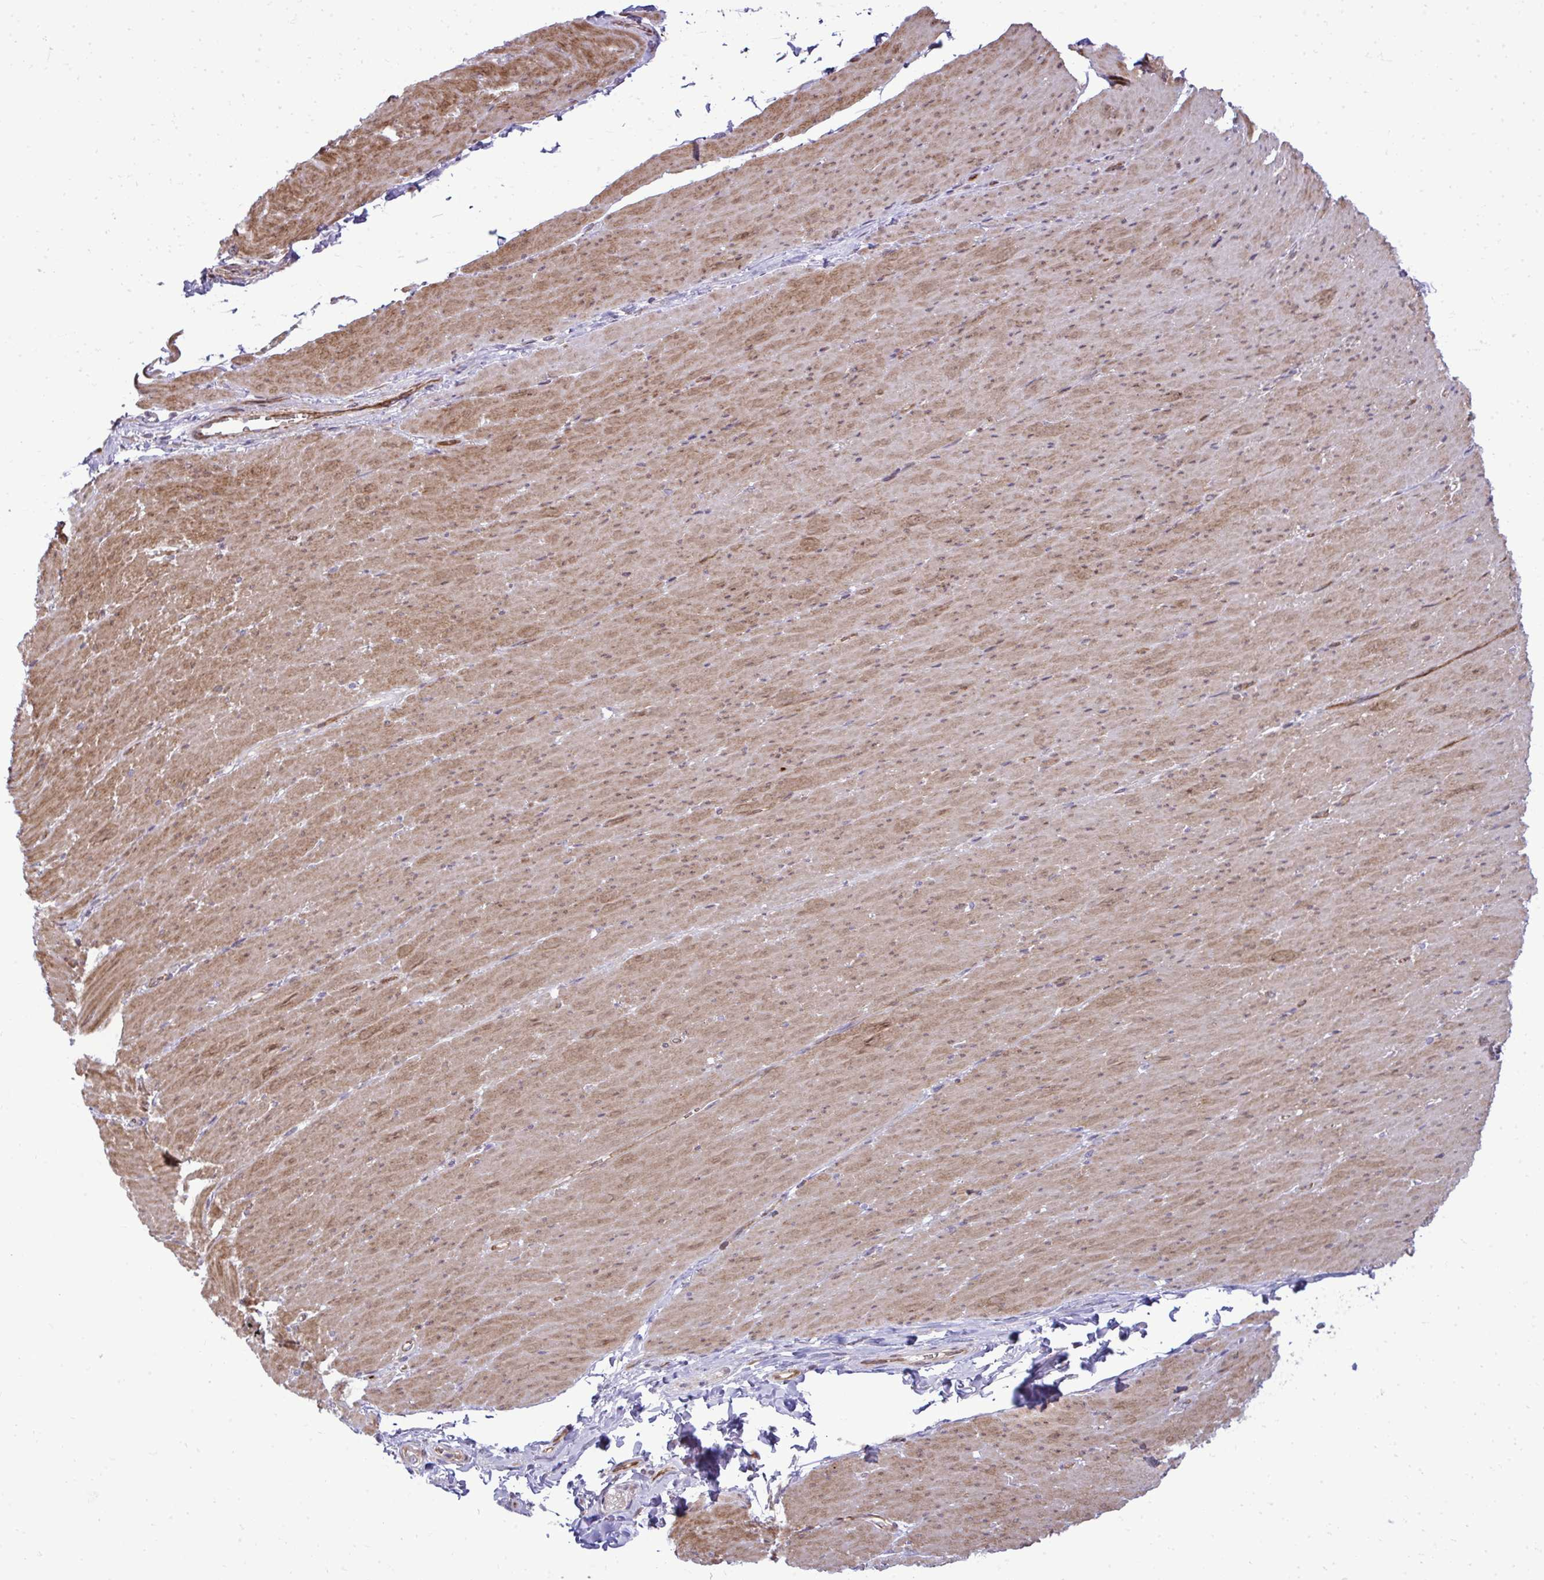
{"staining": {"intensity": "moderate", "quantity": ">75%", "location": "cytoplasmic/membranous"}, "tissue": "smooth muscle", "cell_type": "Smooth muscle cells", "image_type": "normal", "snomed": [{"axis": "morphology", "description": "Normal tissue, NOS"}, {"axis": "topography", "description": "Smooth muscle"}, {"axis": "topography", "description": "Rectum"}], "caption": "A brown stain highlights moderate cytoplasmic/membranous staining of a protein in smooth muscle cells of unremarkable smooth muscle. Using DAB (brown) and hematoxylin (blue) stains, captured at high magnification using brightfield microscopy.", "gene": "ZSCAN9", "patient": {"sex": "male", "age": 53}}